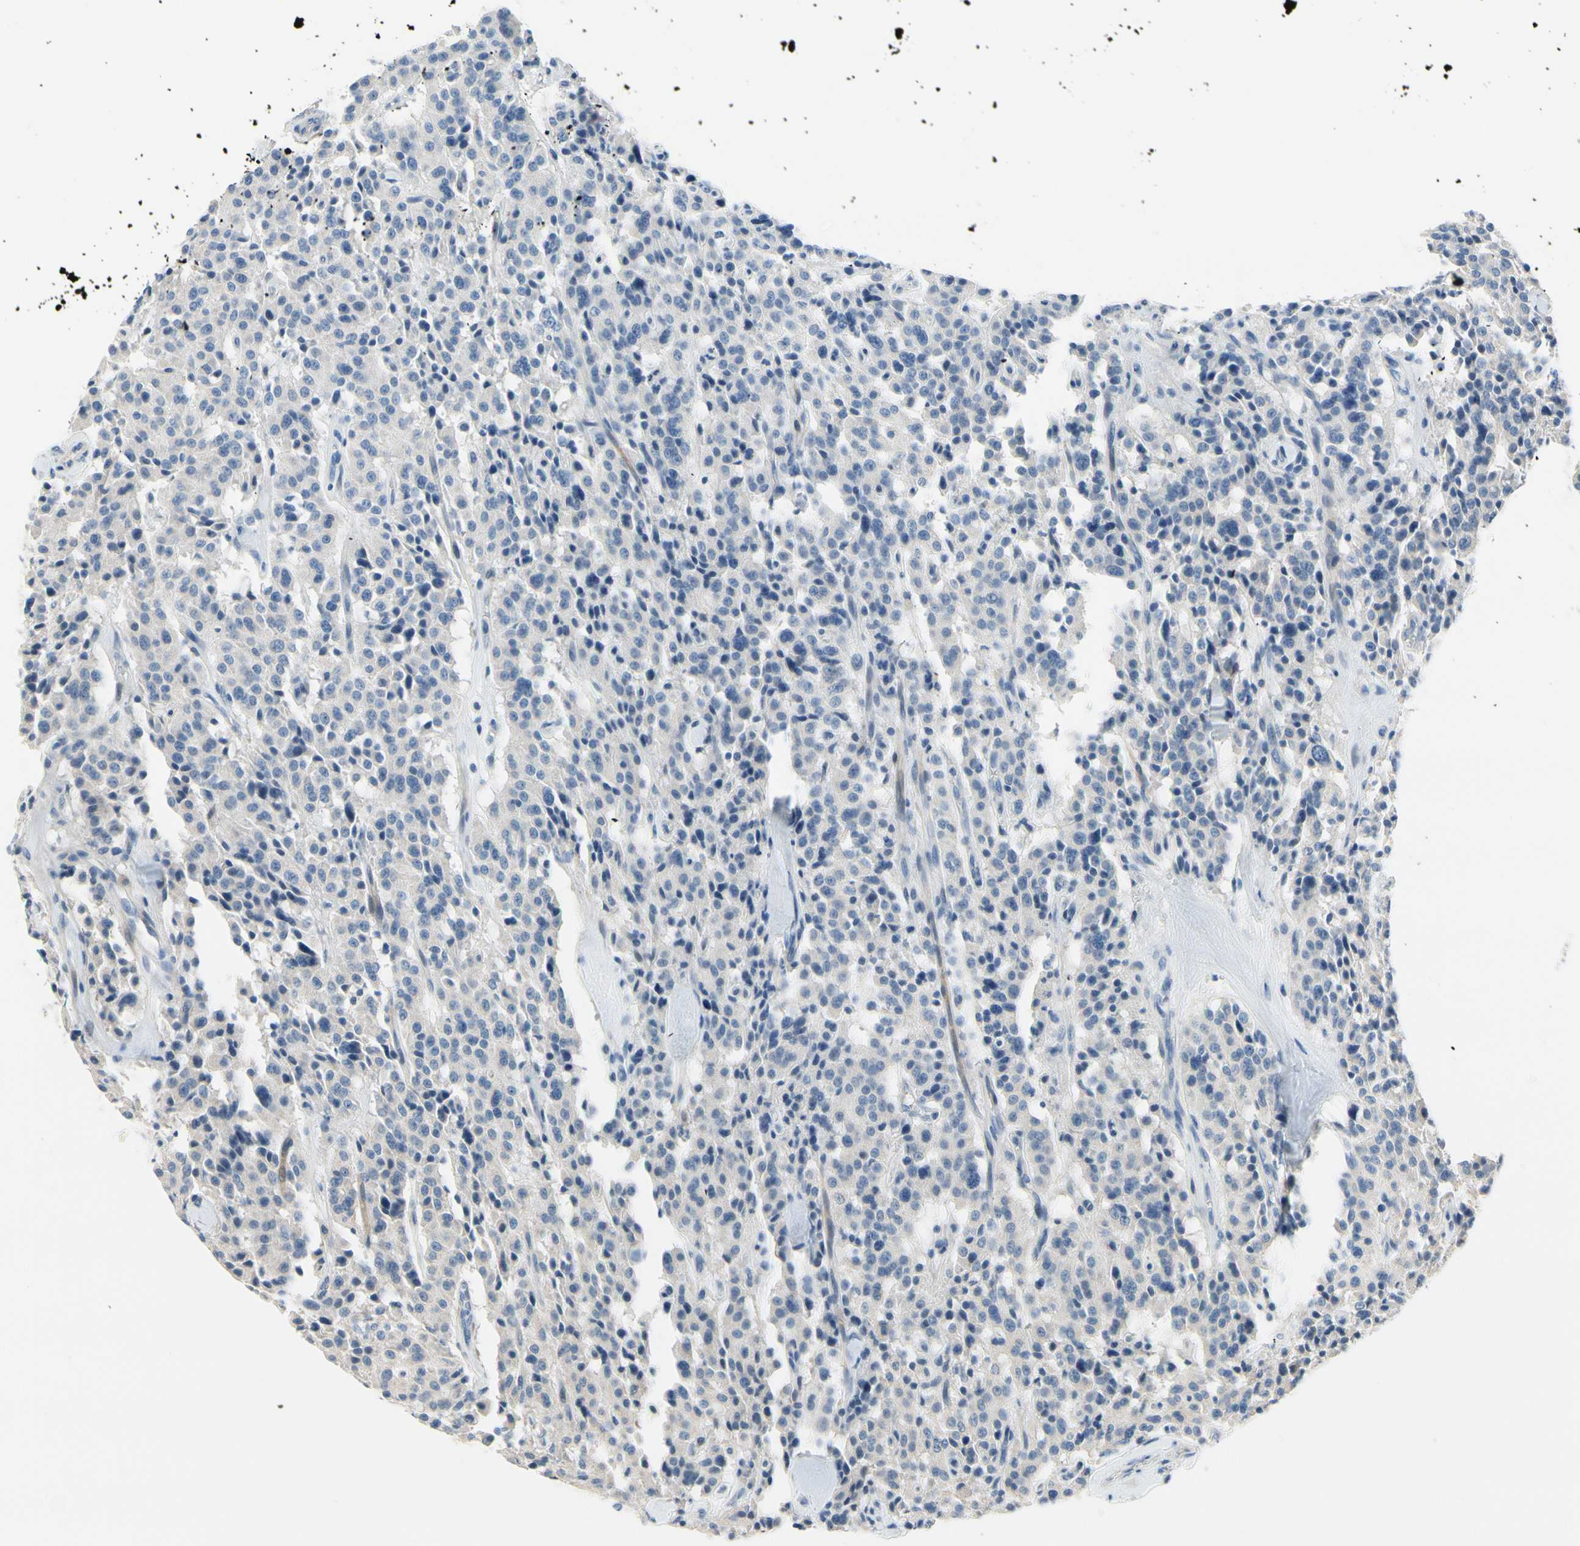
{"staining": {"intensity": "negative", "quantity": "none", "location": "none"}, "tissue": "carcinoid", "cell_type": "Tumor cells", "image_type": "cancer", "snomed": [{"axis": "morphology", "description": "Carcinoid, malignant, NOS"}, {"axis": "topography", "description": "Lung"}], "caption": "A high-resolution photomicrograph shows immunohistochemistry staining of malignant carcinoid, which shows no significant staining in tumor cells.", "gene": "SLC27A6", "patient": {"sex": "male", "age": 30}}